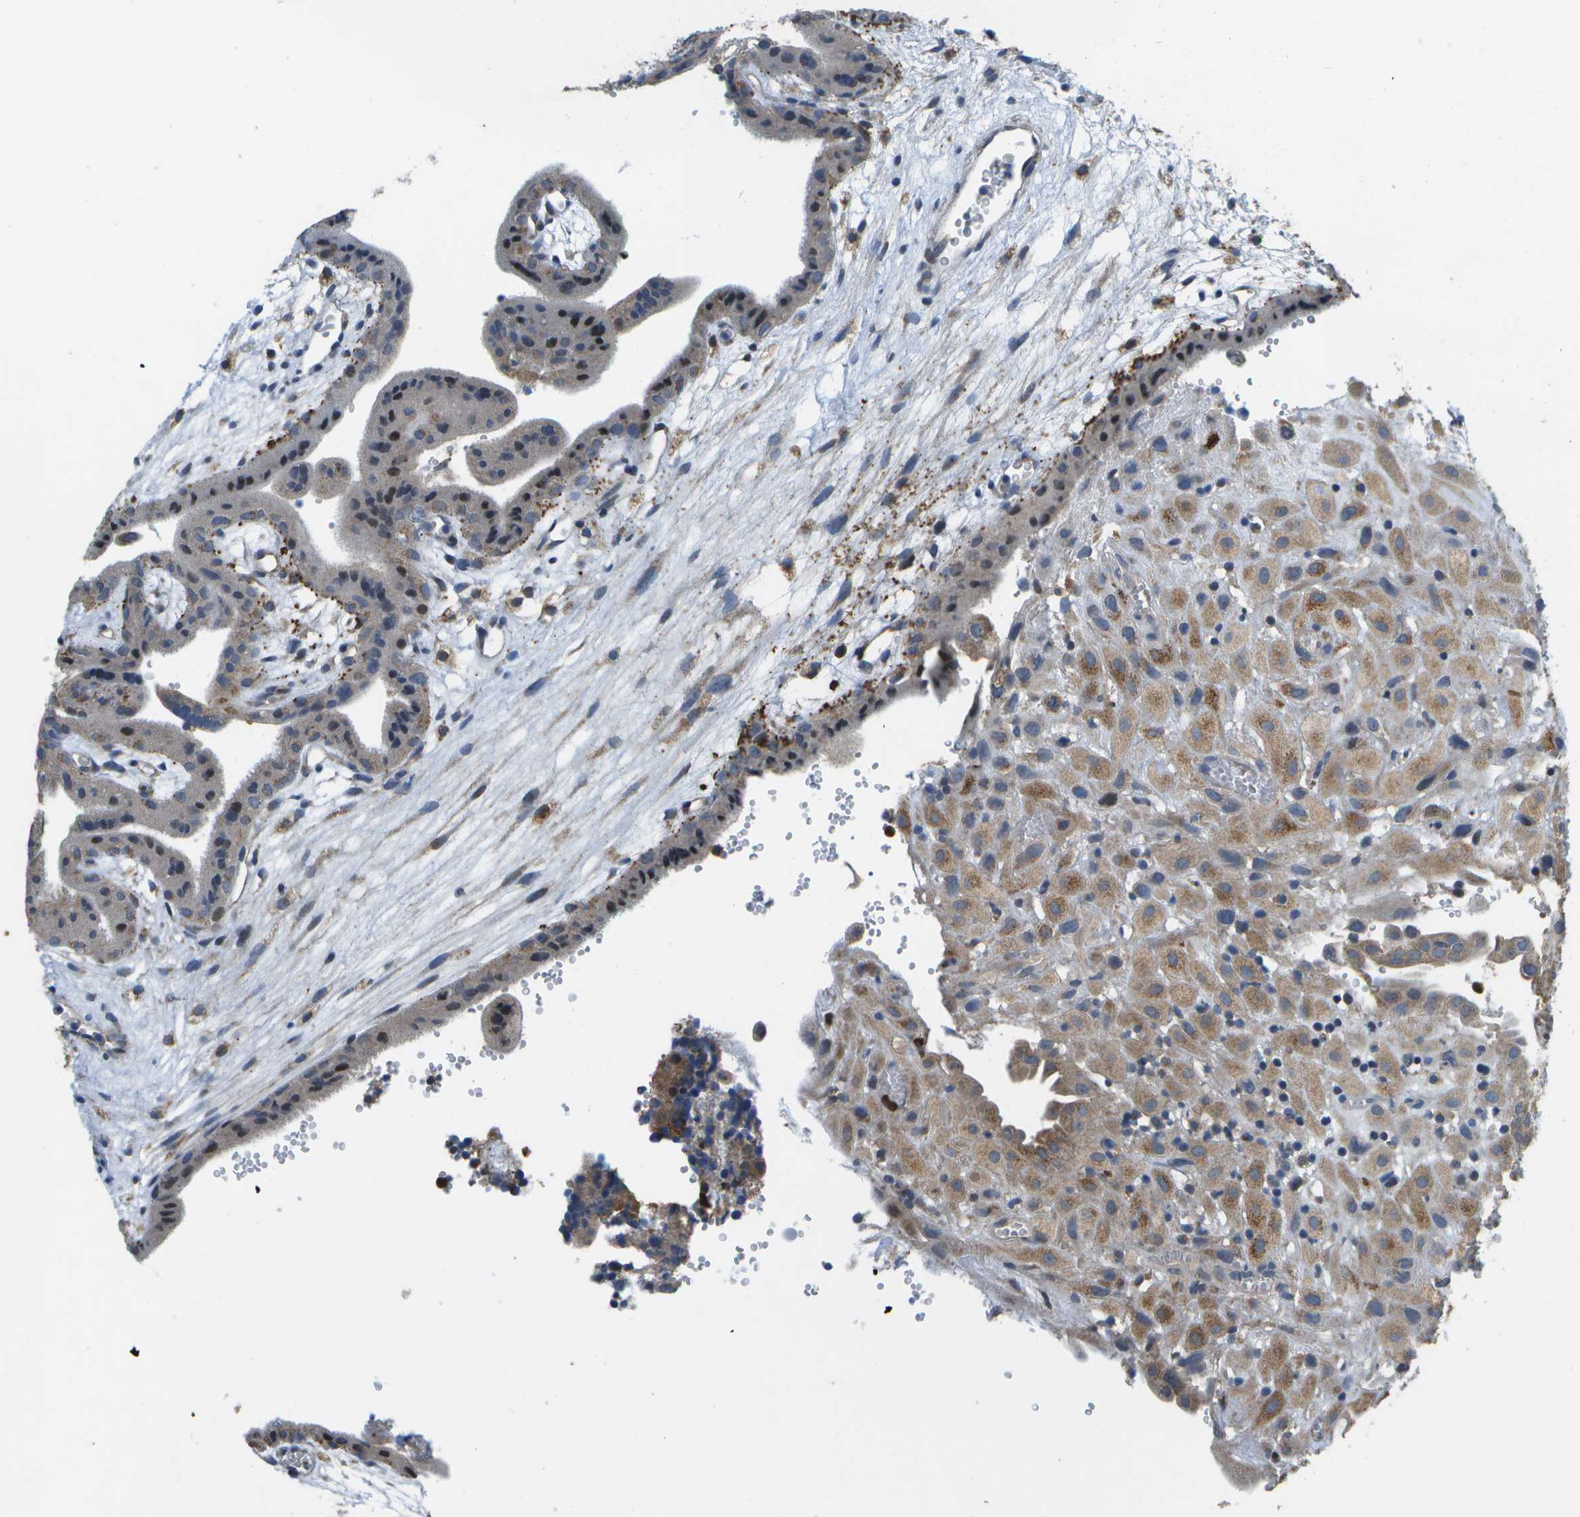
{"staining": {"intensity": "moderate", "quantity": ">75%", "location": "cytoplasmic/membranous"}, "tissue": "placenta", "cell_type": "Decidual cells", "image_type": "normal", "snomed": [{"axis": "morphology", "description": "Normal tissue, NOS"}, {"axis": "topography", "description": "Placenta"}], "caption": "IHC staining of benign placenta, which displays medium levels of moderate cytoplasmic/membranous staining in approximately >75% of decidual cells indicating moderate cytoplasmic/membranous protein positivity. The staining was performed using DAB (3,3'-diaminobenzidine) (brown) for protein detection and nuclei were counterstained in hematoxylin (blue).", "gene": "GALNT15", "patient": {"sex": "female", "age": 18}}